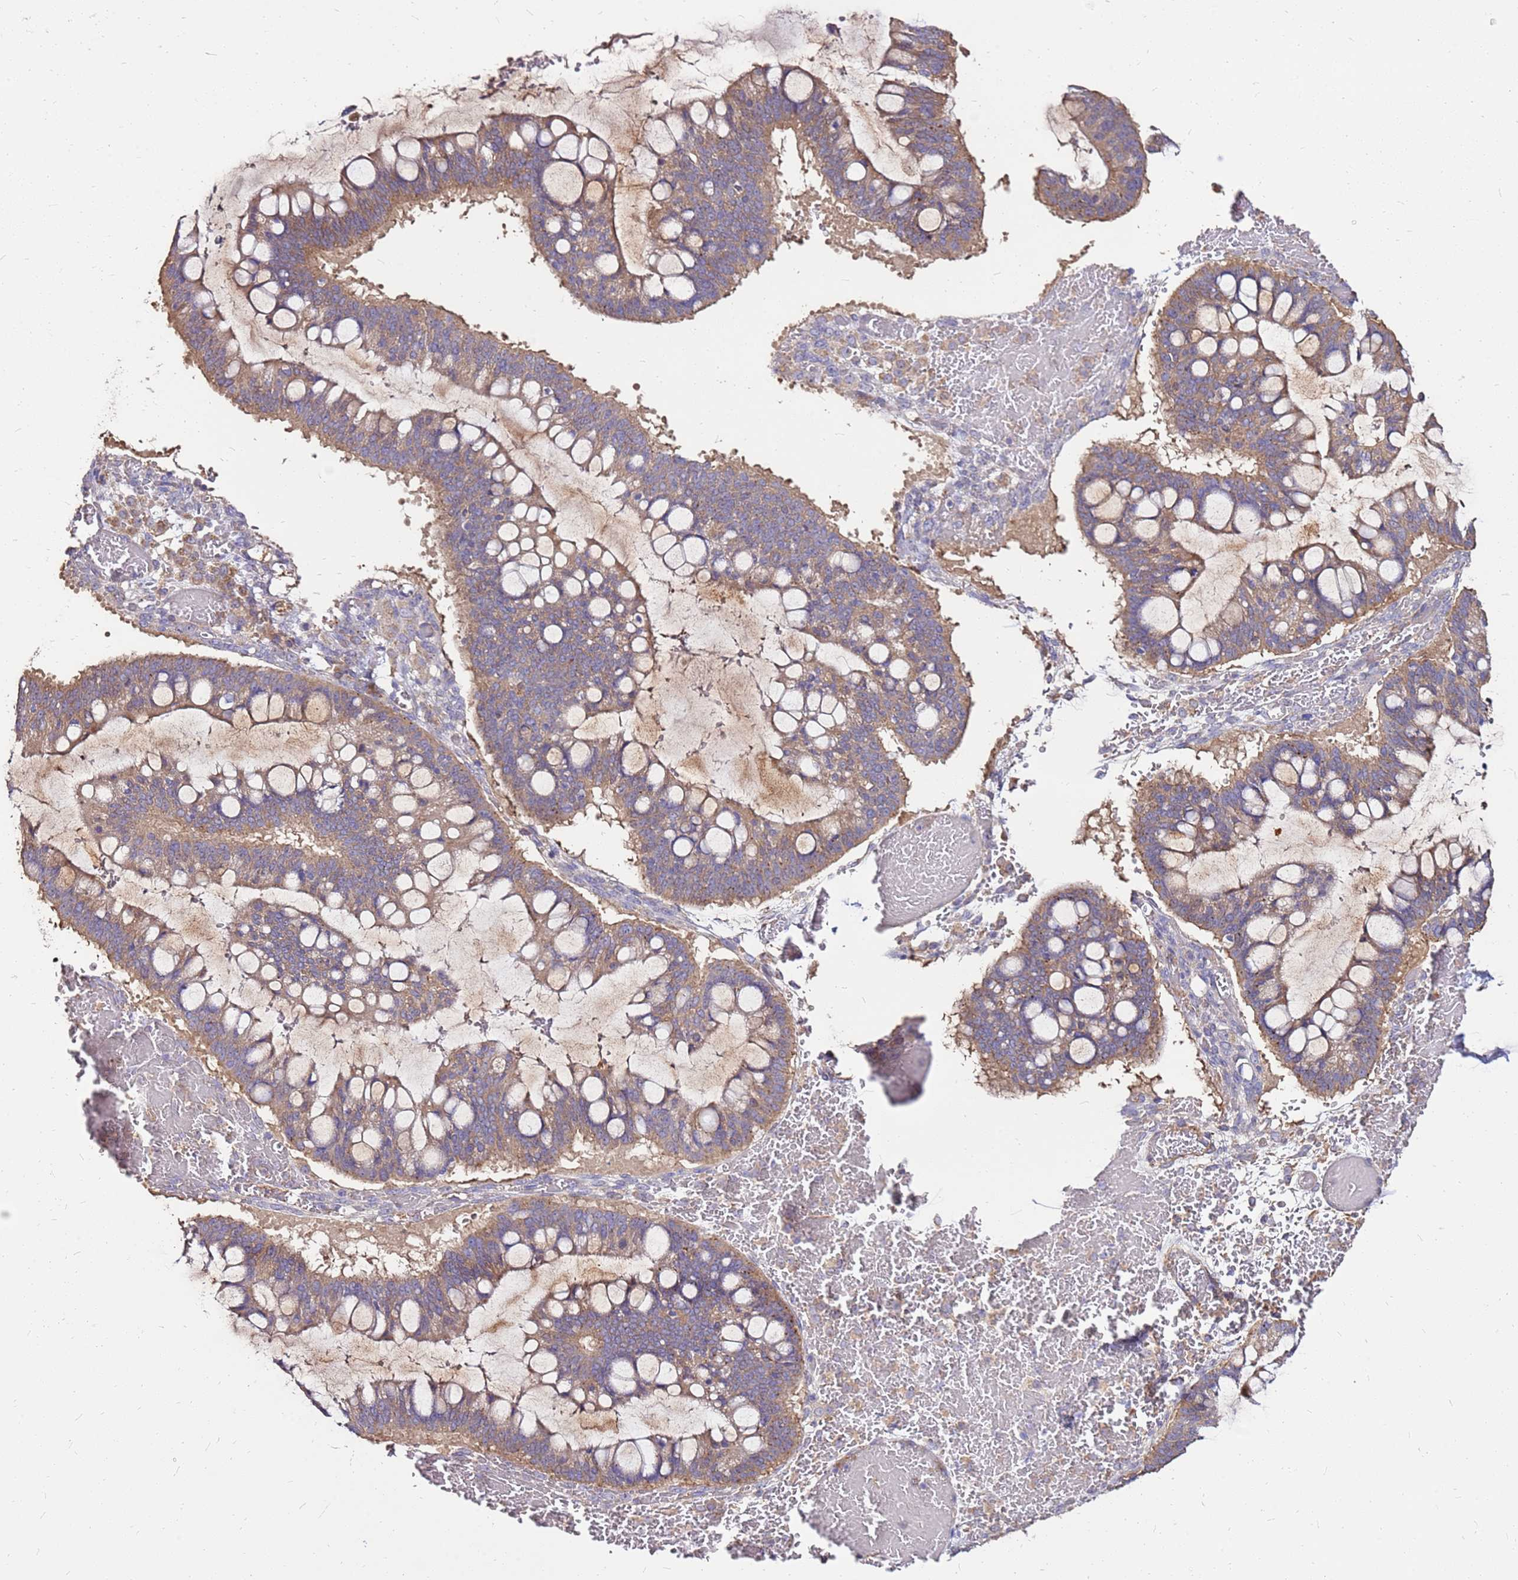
{"staining": {"intensity": "moderate", "quantity": ">75%", "location": "cytoplasmic/membranous"}, "tissue": "ovarian cancer", "cell_type": "Tumor cells", "image_type": "cancer", "snomed": [{"axis": "morphology", "description": "Cystadenocarcinoma, mucinous, NOS"}, {"axis": "topography", "description": "Ovary"}], "caption": "Protein expression analysis of ovarian mucinous cystadenocarcinoma exhibits moderate cytoplasmic/membranous expression in approximately >75% of tumor cells.", "gene": "EXD3", "patient": {"sex": "female", "age": 73}}